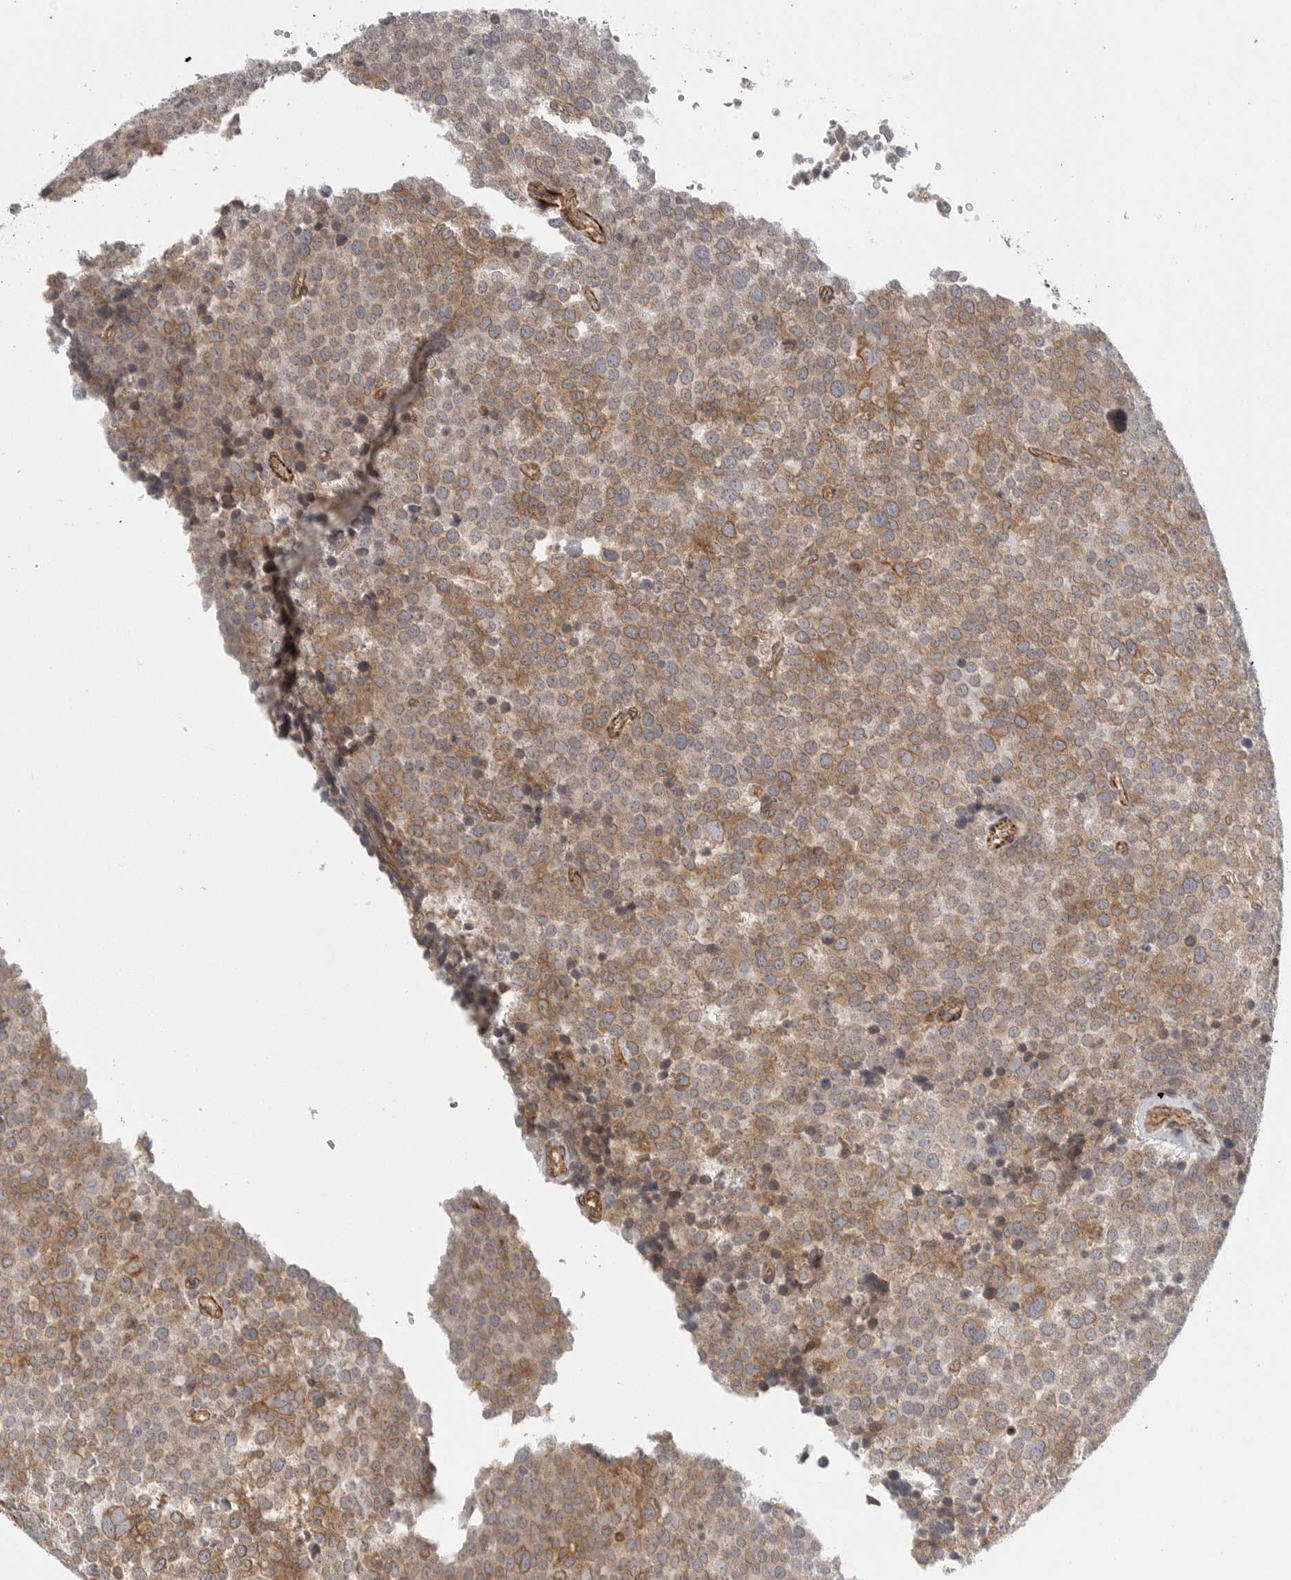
{"staining": {"intensity": "moderate", "quantity": ">75%", "location": "cytoplasmic/membranous,nuclear"}, "tissue": "testis cancer", "cell_type": "Tumor cells", "image_type": "cancer", "snomed": [{"axis": "morphology", "description": "Seminoma, NOS"}, {"axis": "topography", "description": "Testis"}], "caption": "Protein staining by immunohistochemistry (IHC) exhibits moderate cytoplasmic/membranous and nuclear staining in about >75% of tumor cells in seminoma (testis).", "gene": "CERS2", "patient": {"sex": "male", "age": 71}}